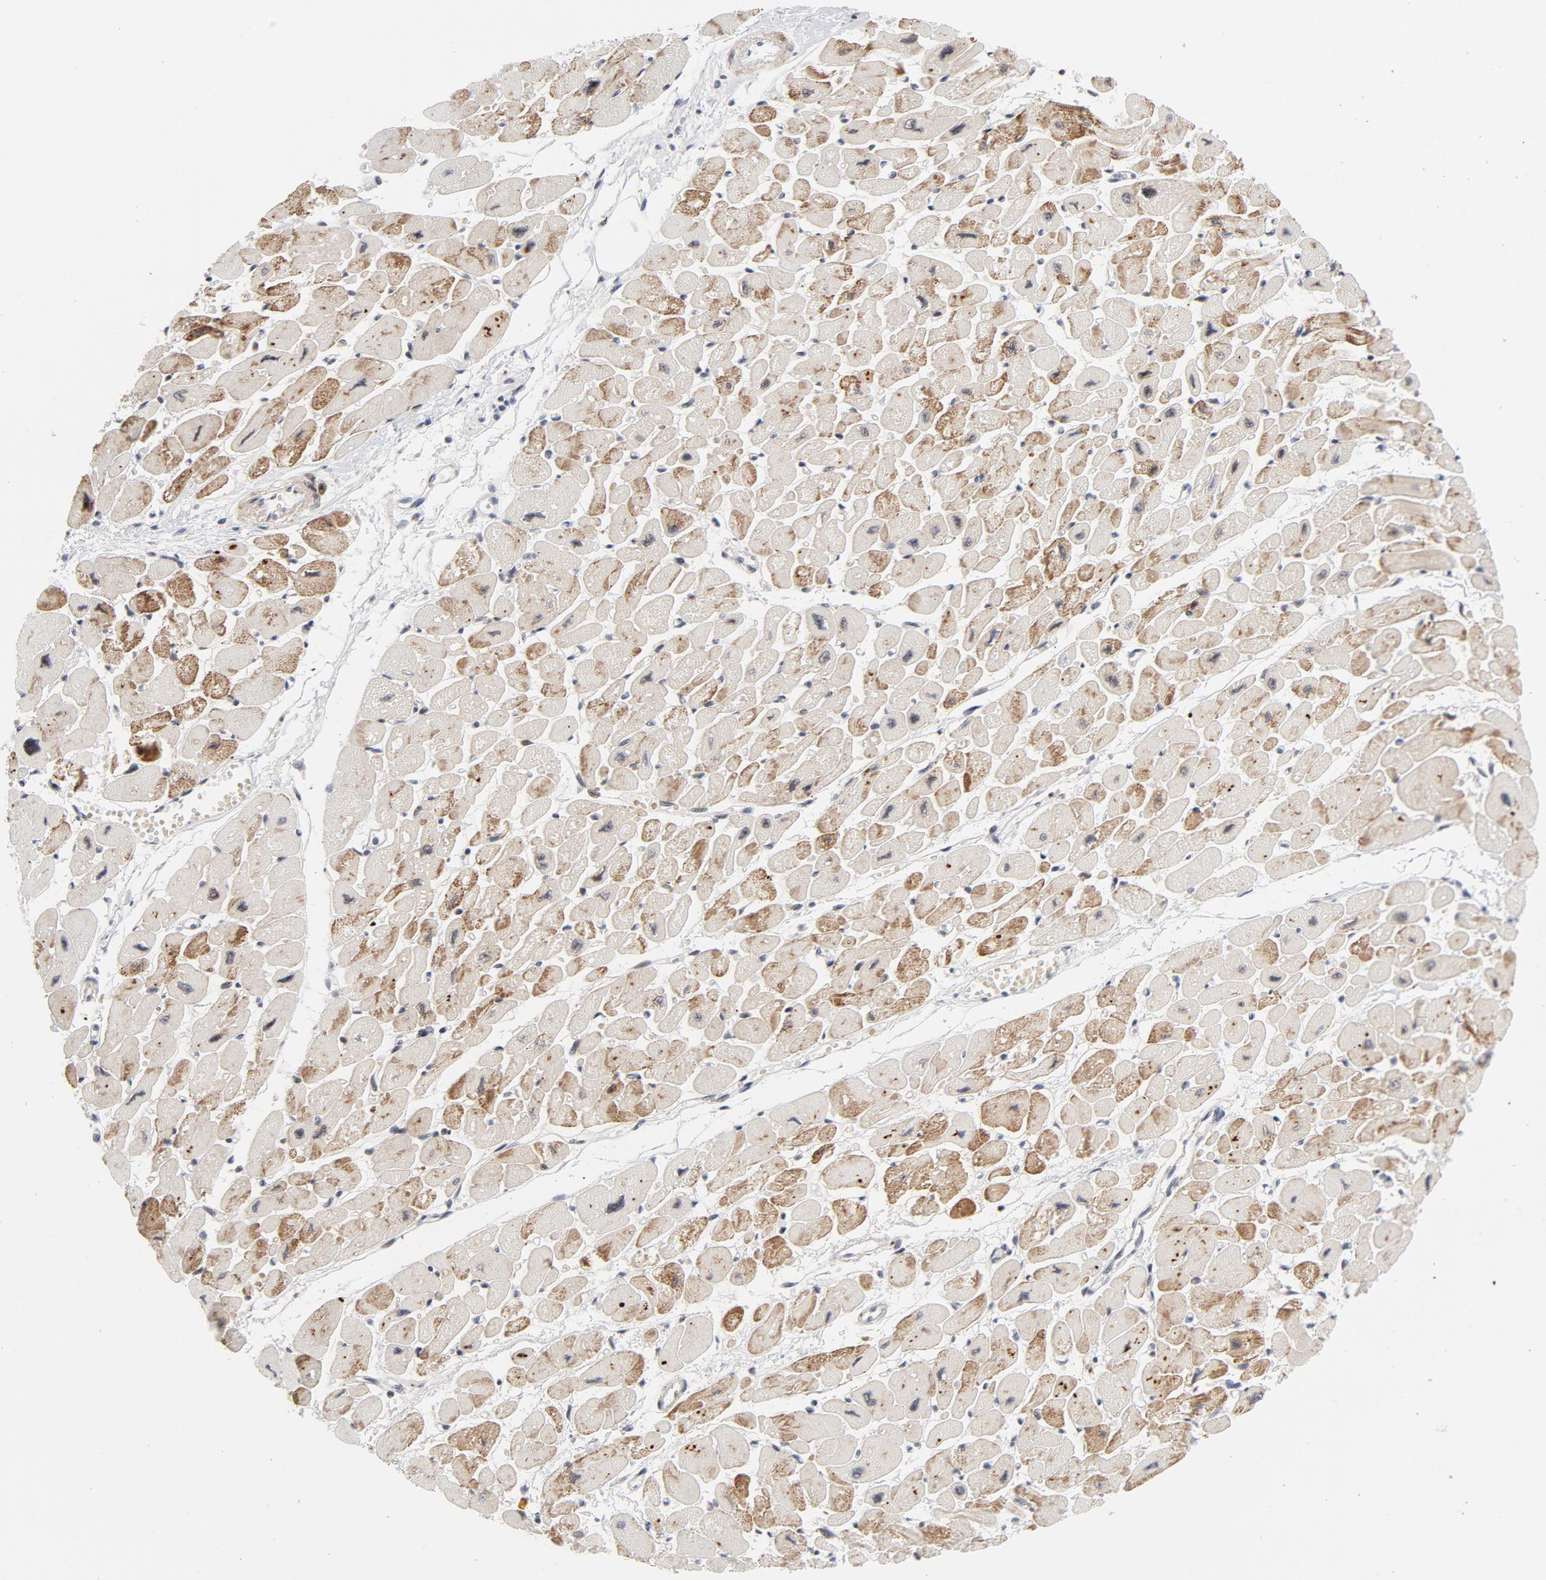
{"staining": {"intensity": "moderate", "quantity": "25%-75%", "location": "cytoplasmic/membranous,nuclear"}, "tissue": "heart muscle", "cell_type": "Cardiomyocytes", "image_type": "normal", "snomed": [{"axis": "morphology", "description": "Normal tissue, NOS"}, {"axis": "topography", "description": "Heart"}], "caption": "About 25%-75% of cardiomyocytes in normal heart muscle demonstrate moderate cytoplasmic/membranous,nuclear protein positivity as visualized by brown immunohistochemical staining.", "gene": "NFIC", "patient": {"sex": "female", "age": 54}}